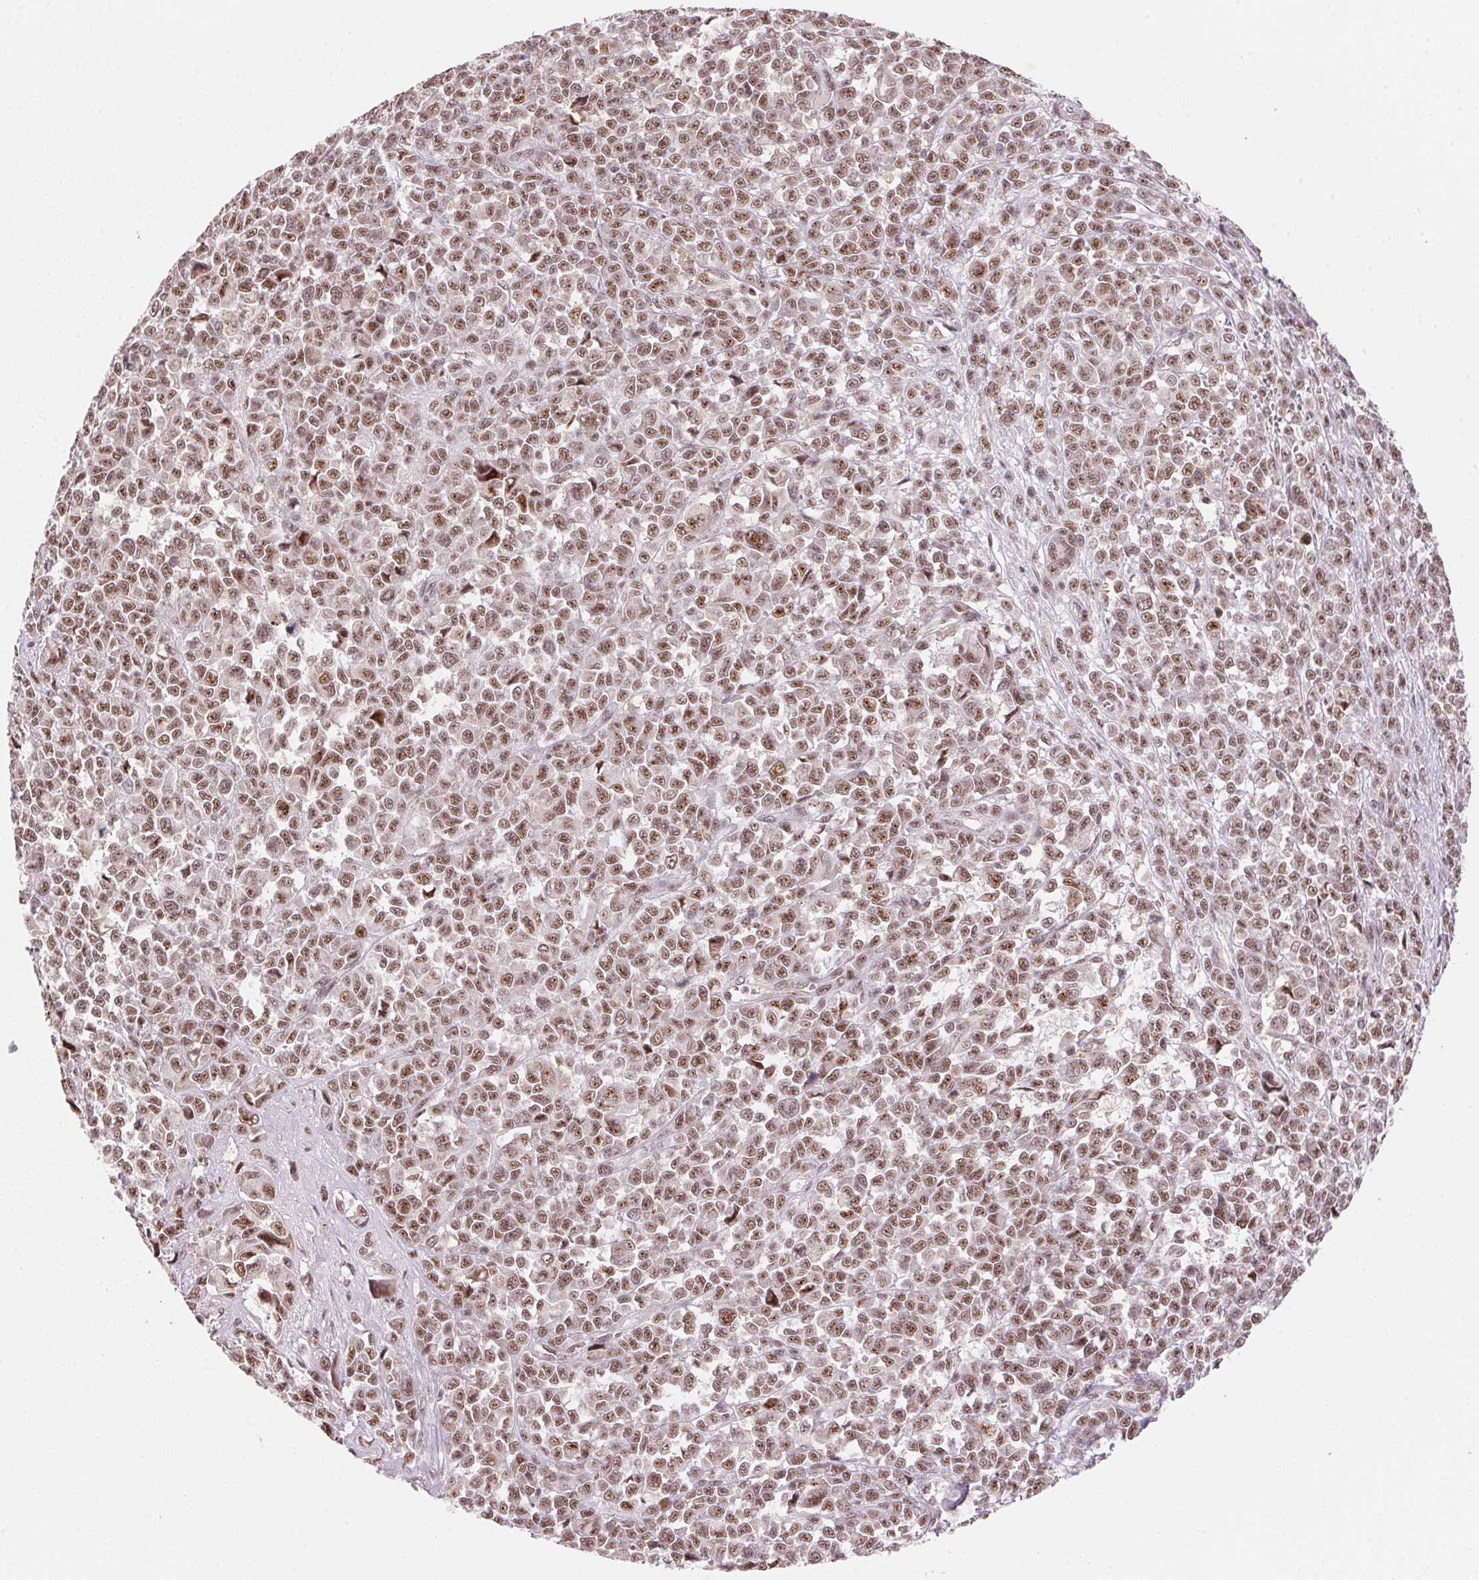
{"staining": {"intensity": "moderate", "quantity": ">75%", "location": "nuclear"}, "tissue": "melanoma", "cell_type": "Tumor cells", "image_type": "cancer", "snomed": [{"axis": "morphology", "description": "Malignant melanoma, NOS"}, {"axis": "topography", "description": "Skin"}], "caption": "This image demonstrates malignant melanoma stained with immunohistochemistry to label a protein in brown. The nuclear of tumor cells show moderate positivity for the protein. Nuclei are counter-stained blue.", "gene": "HNRNPDL", "patient": {"sex": "female", "age": 95}}